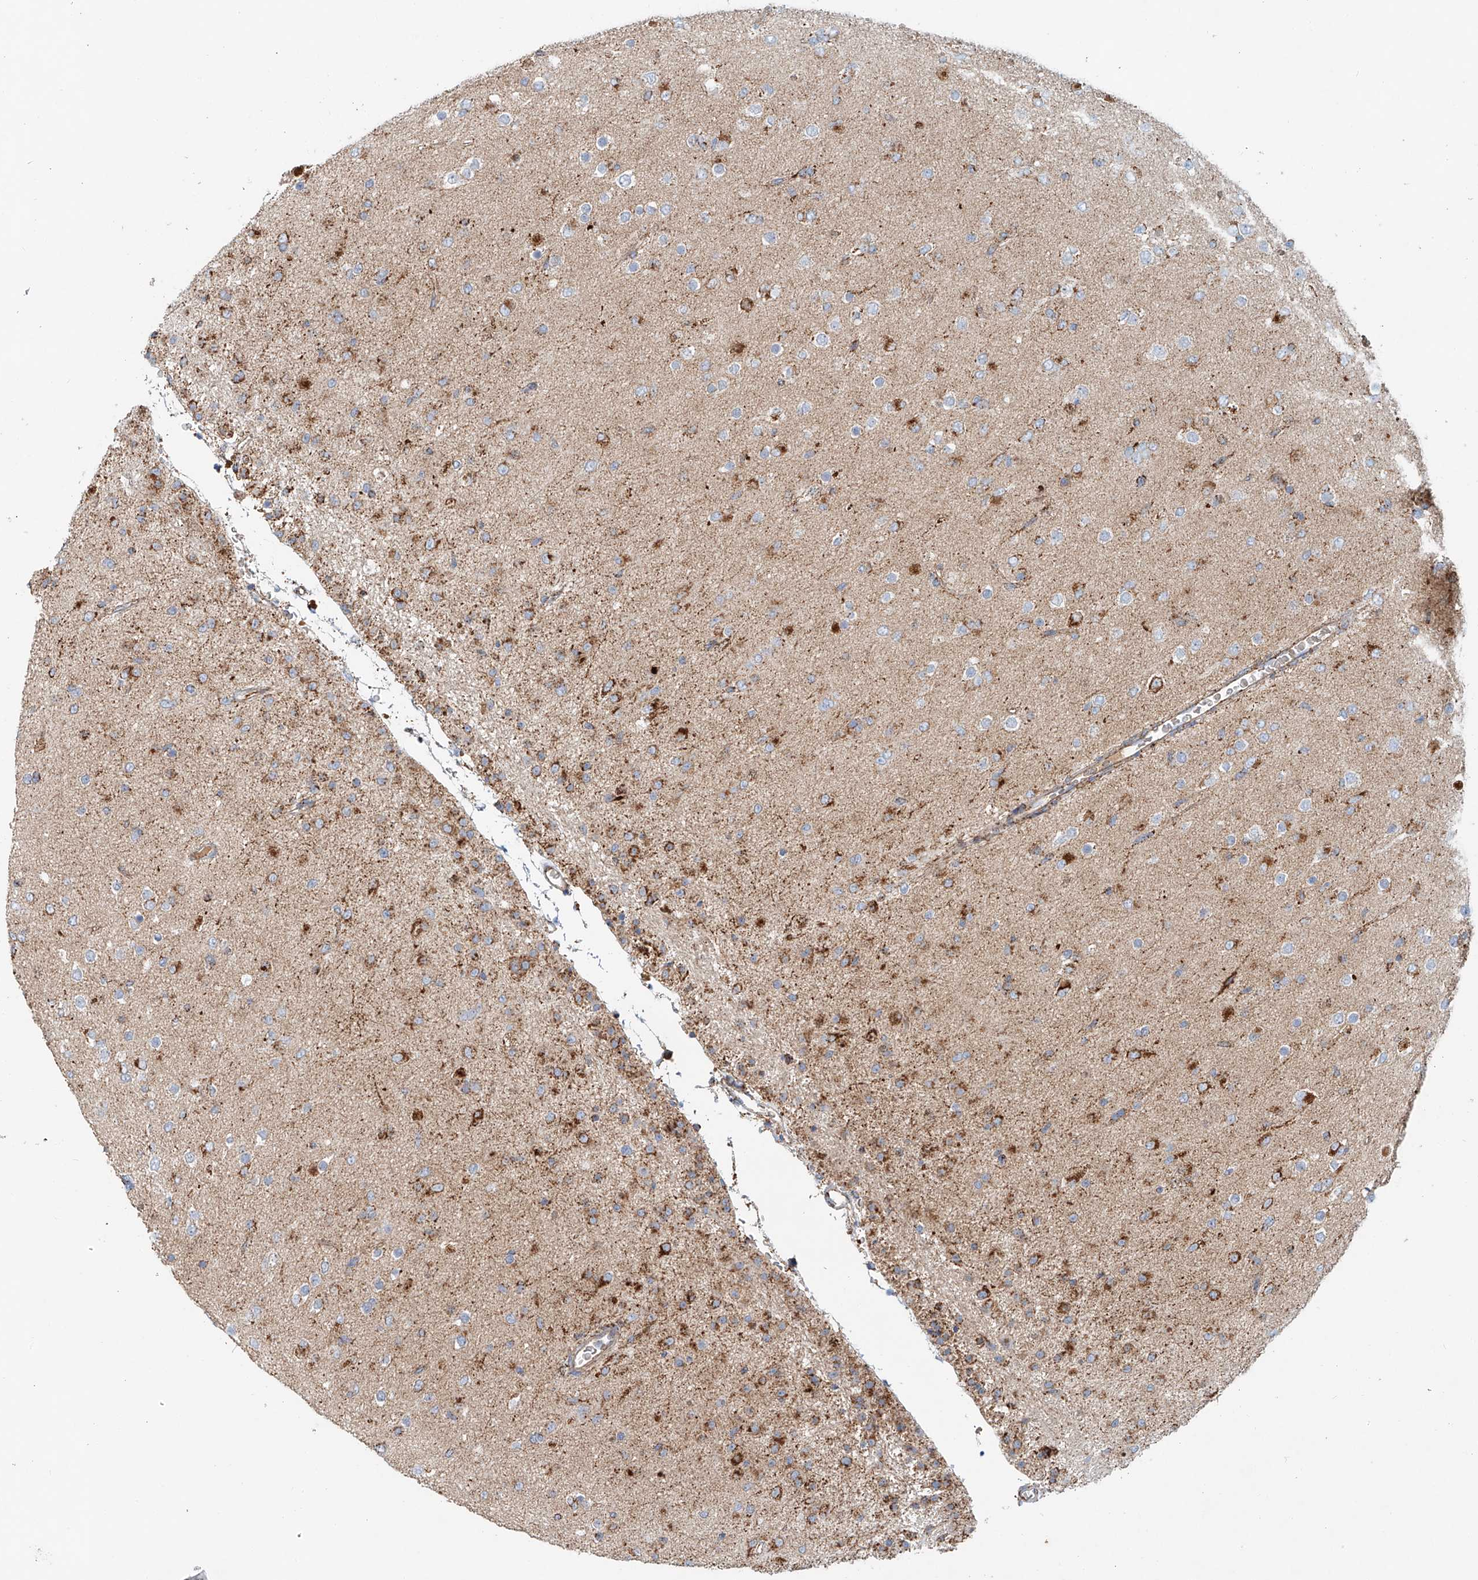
{"staining": {"intensity": "moderate", "quantity": "<25%", "location": "cytoplasmic/membranous"}, "tissue": "glioma", "cell_type": "Tumor cells", "image_type": "cancer", "snomed": [{"axis": "morphology", "description": "Glioma, malignant, Low grade"}, {"axis": "topography", "description": "Brain"}], "caption": "Protein staining of glioma tissue demonstrates moderate cytoplasmic/membranous expression in approximately <25% of tumor cells.", "gene": "CARD10", "patient": {"sex": "male", "age": 65}}